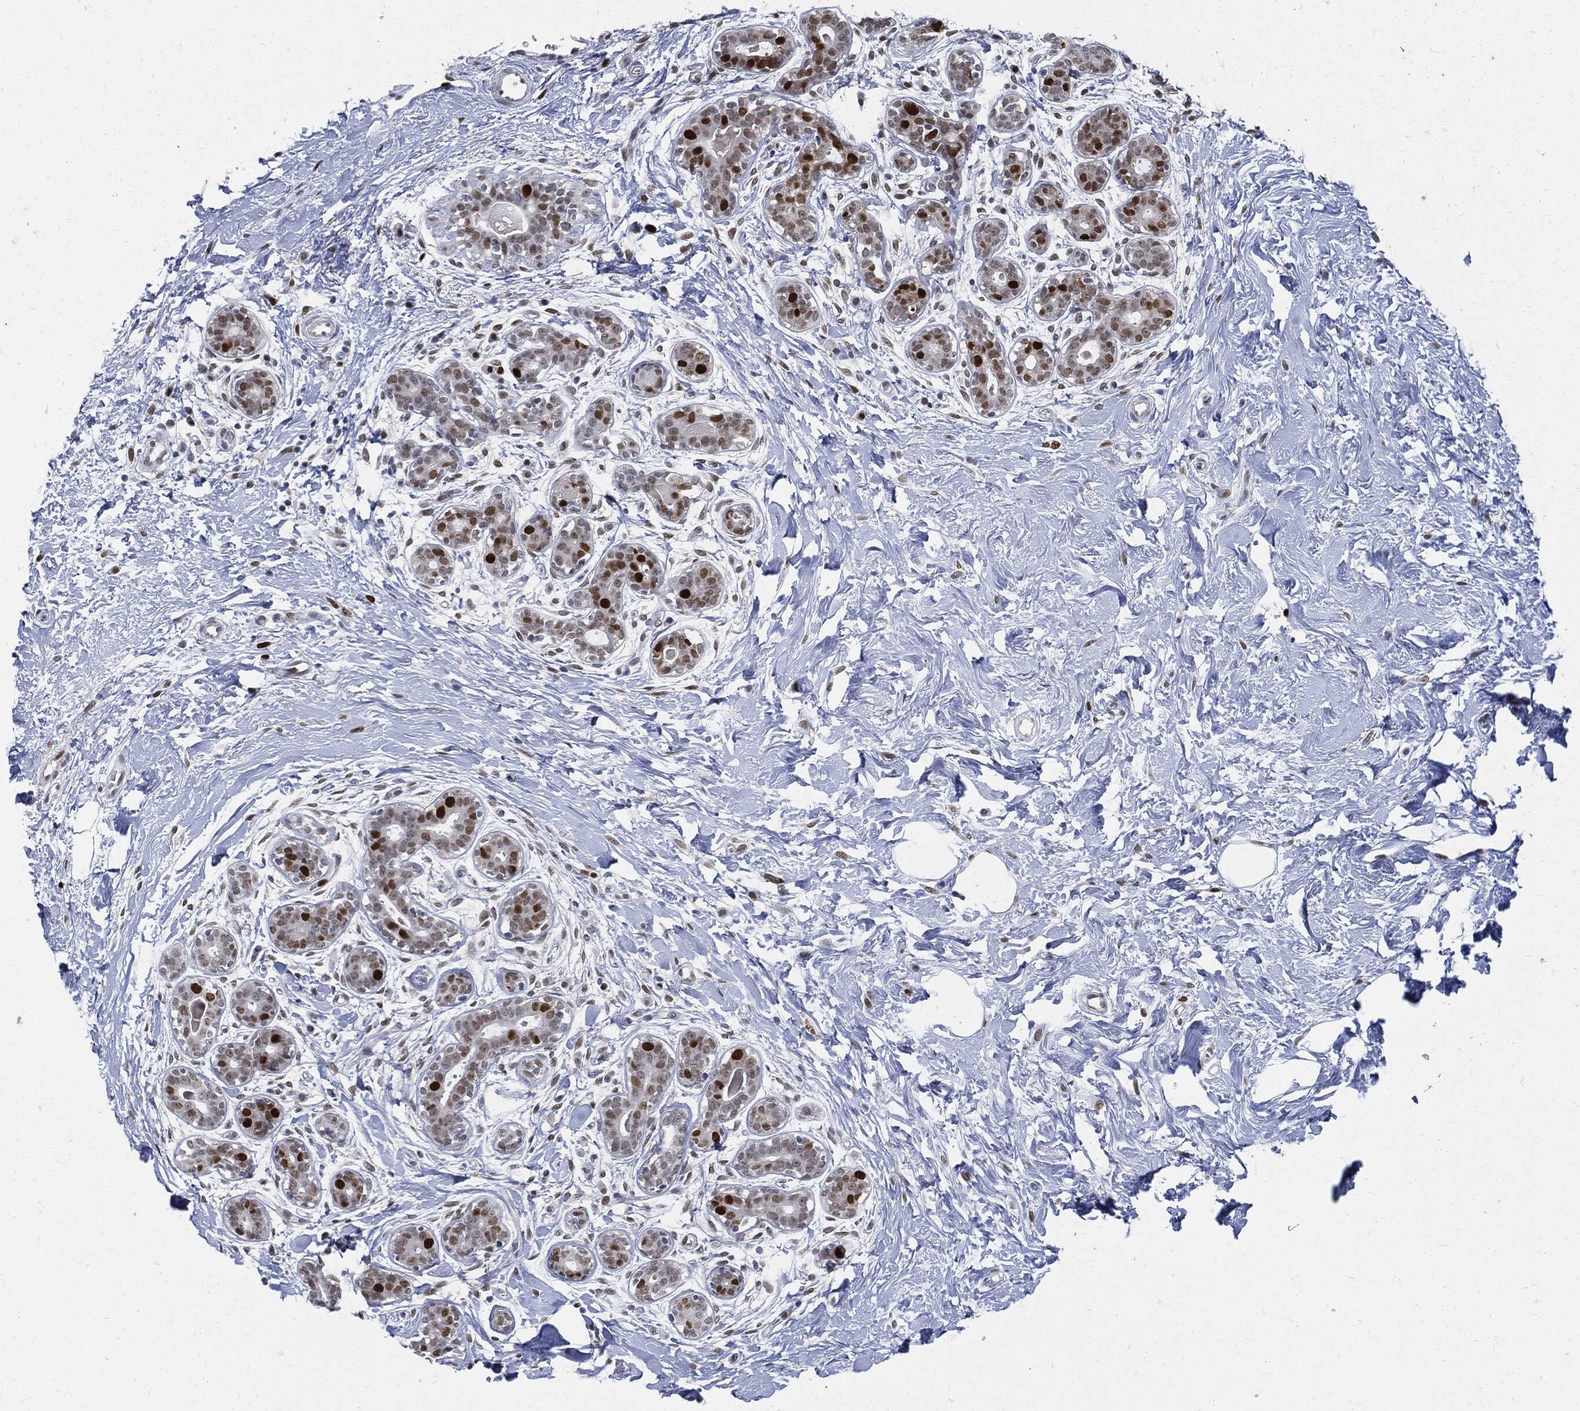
{"staining": {"intensity": "negative", "quantity": "none", "location": "none"}, "tissue": "breast", "cell_type": "Adipocytes", "image_type": "normal", "snomed": [{"axis": "morphology", "description": "Normal tissue, NOS"}, {"axis": "topography", "description": "Breast"}], "caption": "A high-resolution micrograph shows immunohistochemistry (IHC) staining of unremarkable breast, which demonstrates no significant staining in adipocytes.", "gene": "PCNA", "patient": {"sex": "female", "age": 43}}